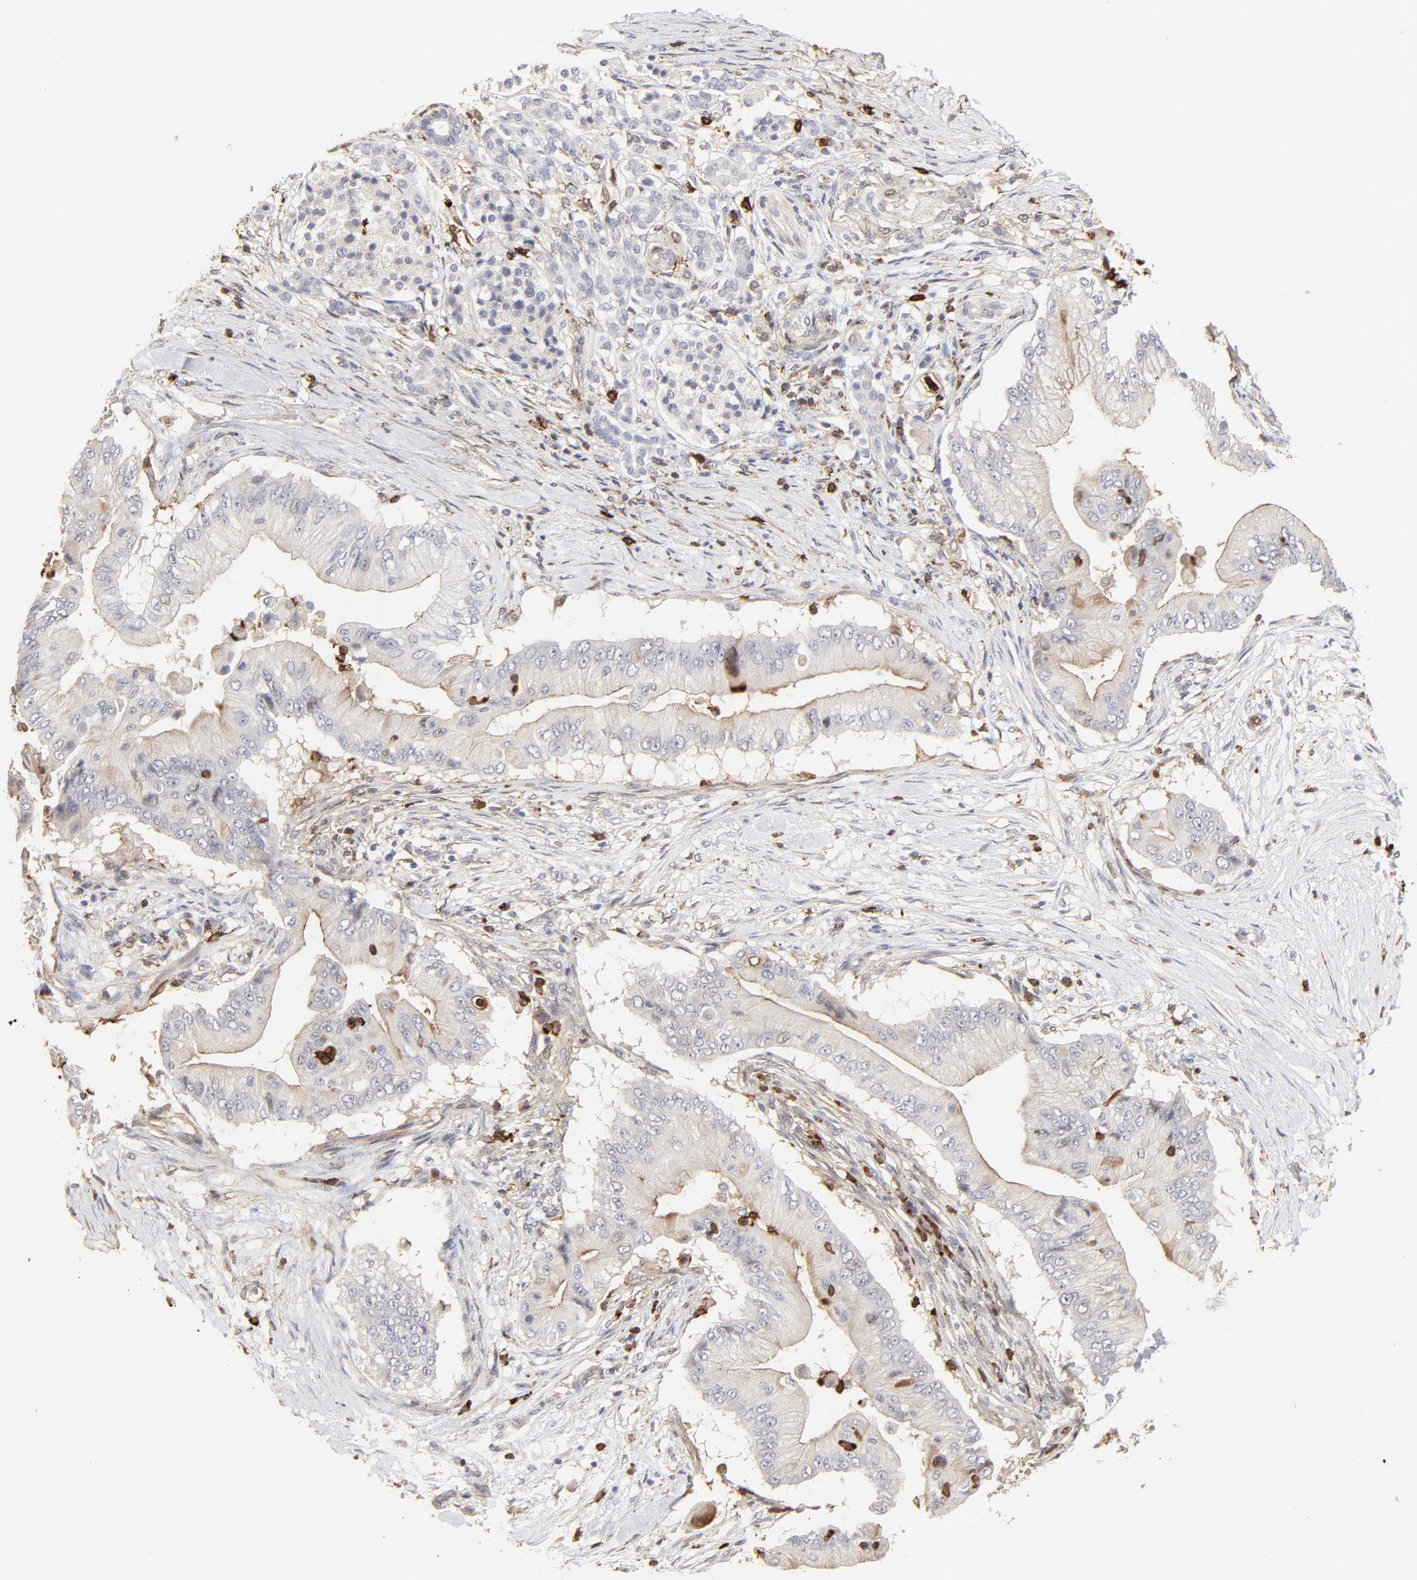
{"staining": {"intensity": "negative", "quantity": "none", "location": "none"}, "tissue": "pancreatic cancer", "cell_type": "Tumor cells", "image_type": "cancer", "snomed": [{"axis": "morphology", "description": "Adenocarcinoma, NOS"}, {"axis": "topography", "description": "Pancreas"}], "caption": "An immunohistochemistry photomicrograph of pancreatic cancer is shown. There is no staining in tumor cells of pancreatic cancer.", "gene": "SLC6A14", "patient": {"sex": "male", "age": 62}}